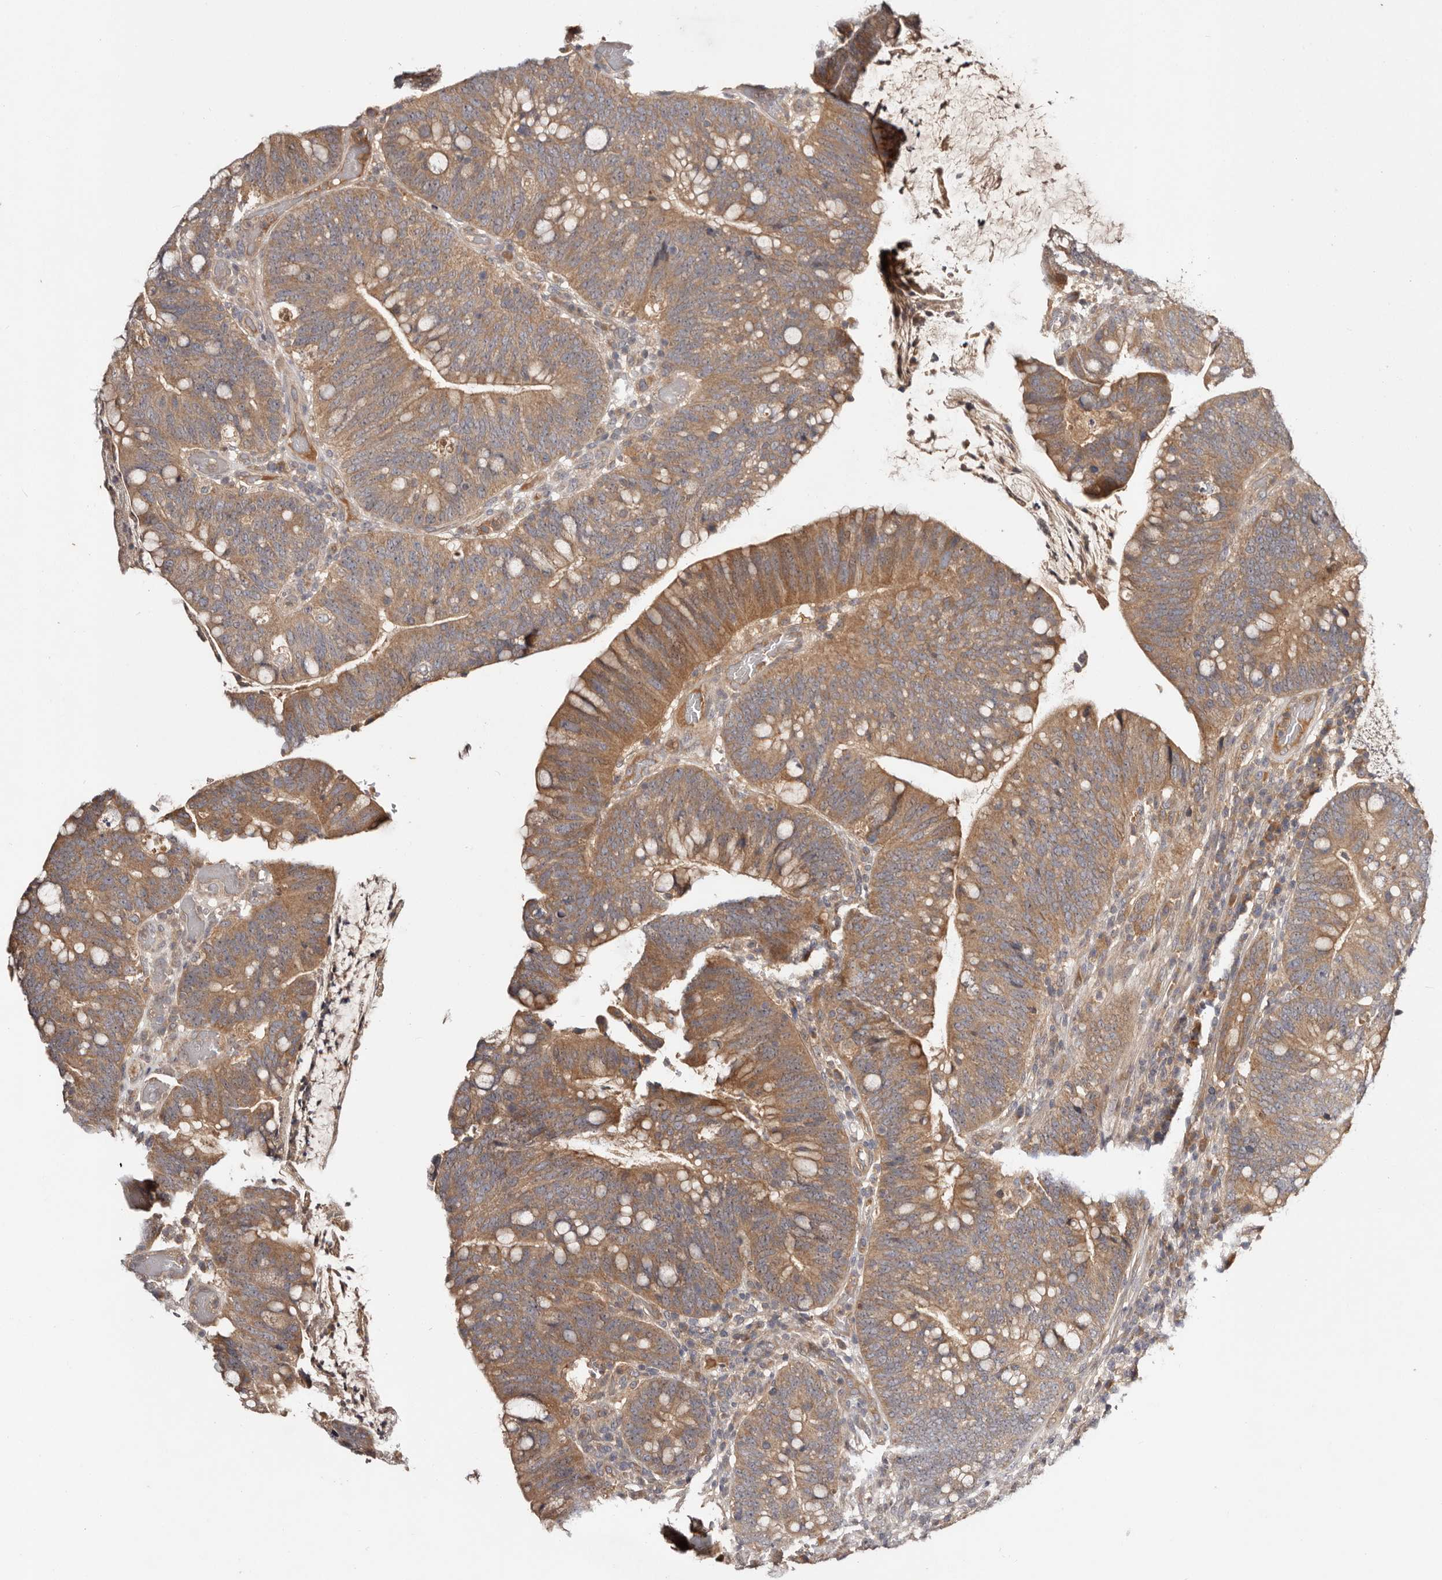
{"staining": {"intensity": "moderate", "quantity": ">75%", "location": "cytoplasmic/membranous"}, "tissue": "colorectal cancer", "cell_type": "Tumor cells", "image_type": "cancer", "snomed": [{"axis": "morphology", "description": "Adenocarcinoma, NOS"}, {"axis": "topography", "description": "Colon"}], "caption": "An image of human colorectal cancer stained for a protein demonstrates moderate cytoplasmic/membranous brown staining in tumor cells.", "gene": "PKIB", "patient": {"sex": "female", "age": 66}}